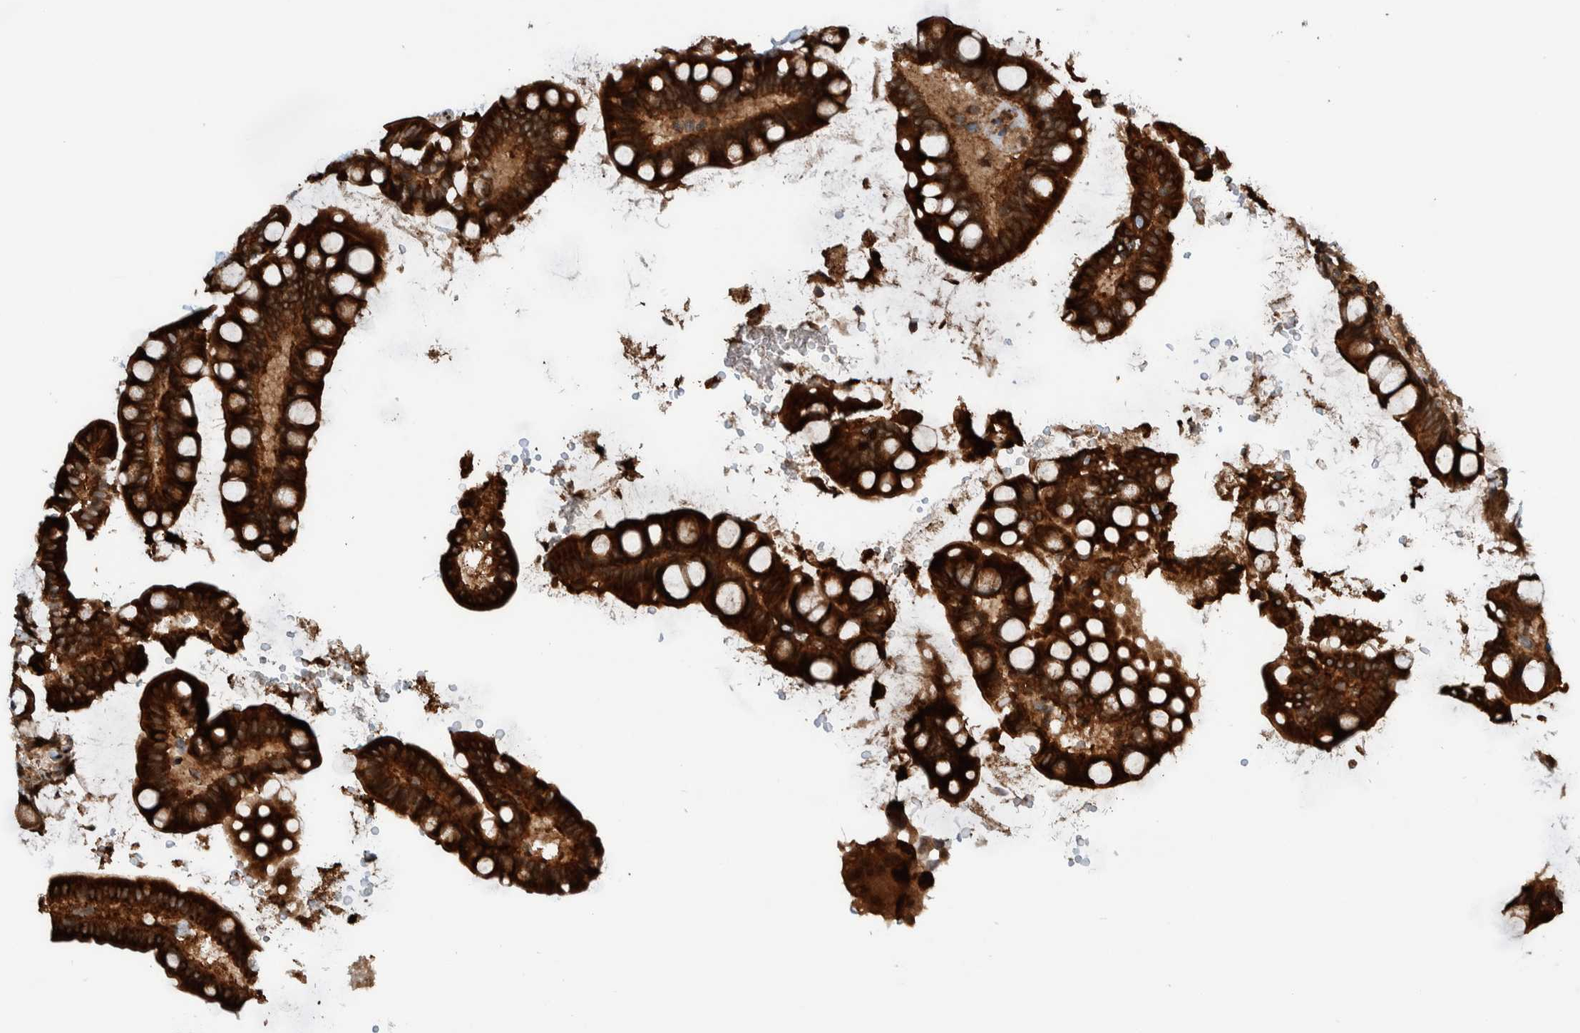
{"staining": {"intensity": "strong", "quantity": ">75%", "location": "cytoplasmic/membranous"}, "tissue": "small intestine", "cell_type": "Glandular cells", "image_type": "normal", "snomed": [{"axis": "morphology", "description": "Normal tissue, NOS"}, {"axis": "topography", "description": "Smooth muscle"}, {"axis": "topography", "description": "Small intestine"}], "caption": "This is an image of IHC staining of unremarkable small intestine, which shows strong expression in the cytoplasmic/membranous of glandular cells.", "gene": "ZNF366", "patient": {"sex": "female", "age": 84}}